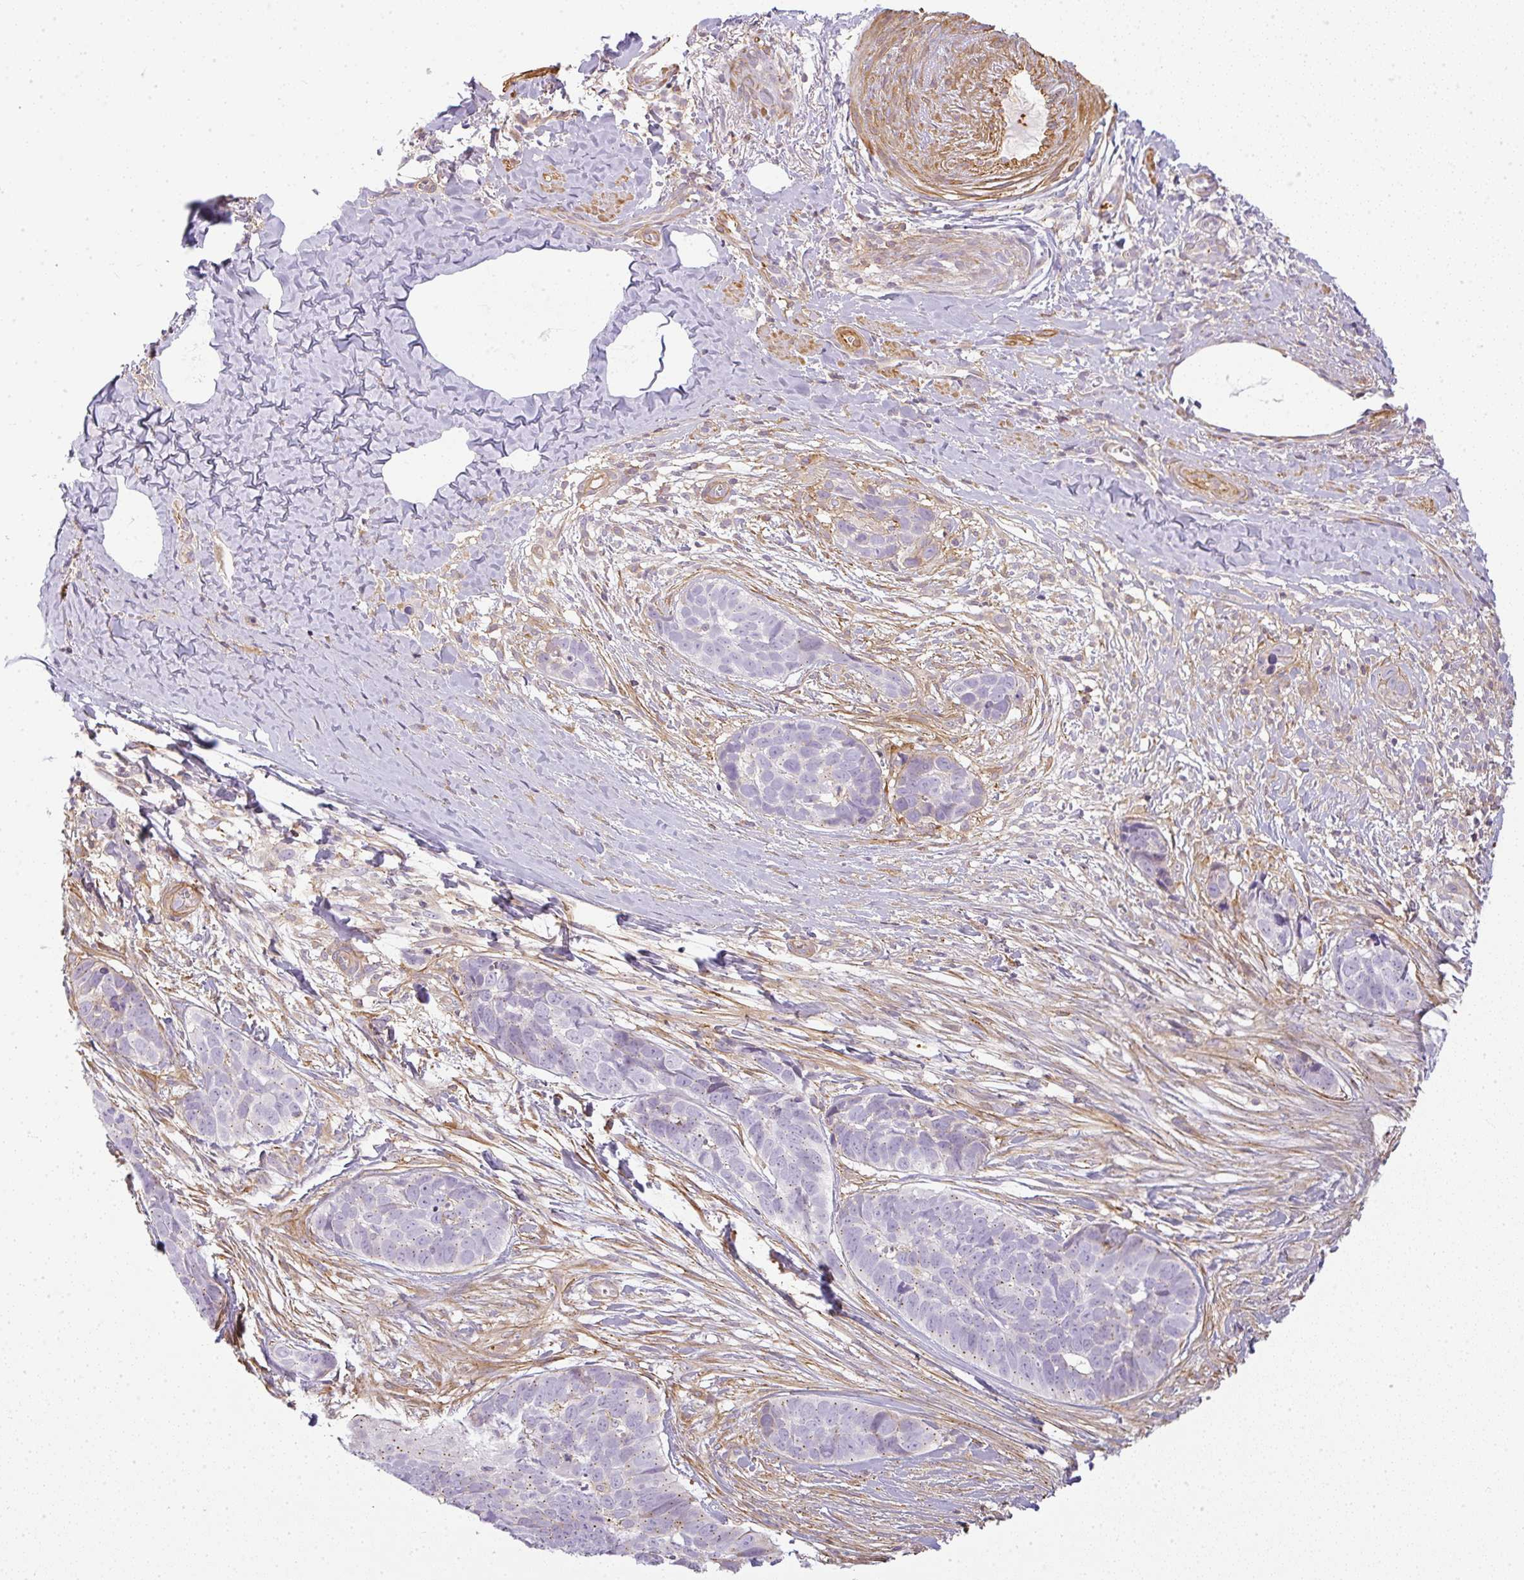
{"staining": {"intensity": "negative", "quantity": "none", "location": "none"}, "tissue": "skin cancer", "cell_type": "Tumor cells", "image_type": "cancer", "snomed": [{"axis": "morphology", "description": "Basal cell carcinoma"}, {"axis": "topography", "description": "Skin"}], "caption": "Histopathology image shows no significant protein positivity in tumor cells of skin cancer (basal cell carcinoma). (Brightfield microscopy of DAB immunohistochemistry (IHC) at high magnification).", "gene": "SULF1", "patient": {"sex": "female", "age": 82}}